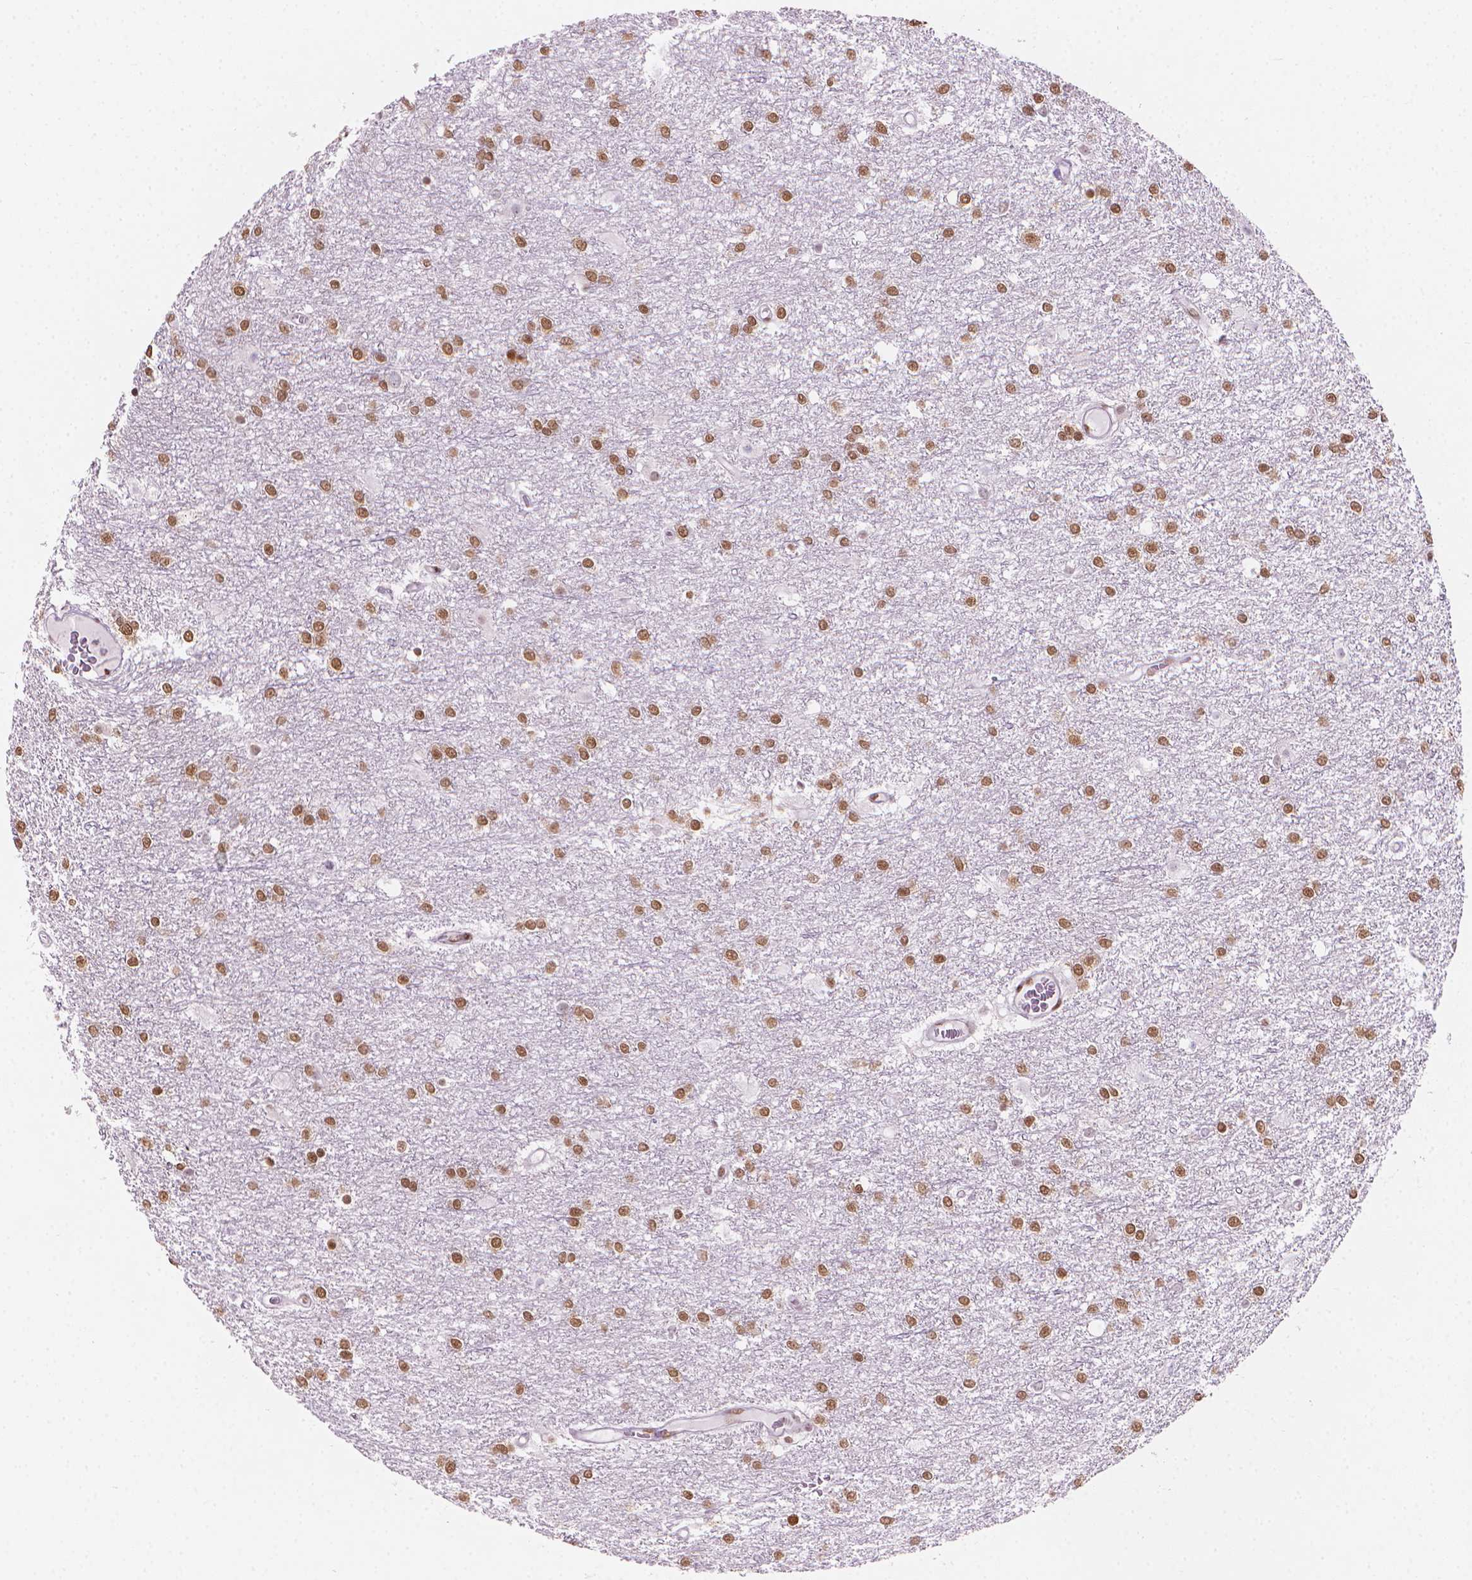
{"staining": {"intensity": "moderate", "quantity": ">75%", "location": "nuclear"}, "tissue": "glioma", "cell_type": "Tumor cells", "image_type": "cancer", "snomed": [{"axis": "morphology", "description": "Glioma, malignant, High grade"}, {"axis": "topography", "description": "Brain"}], "caption": "Malignant glioma (high-grade) stained with immunohistochemistry (IHC) demonstrates moderate nuclear staining in about >75% of tumor cells.", "gene": "PIAS2", "patient": {"sex": "female", "age": 61}}